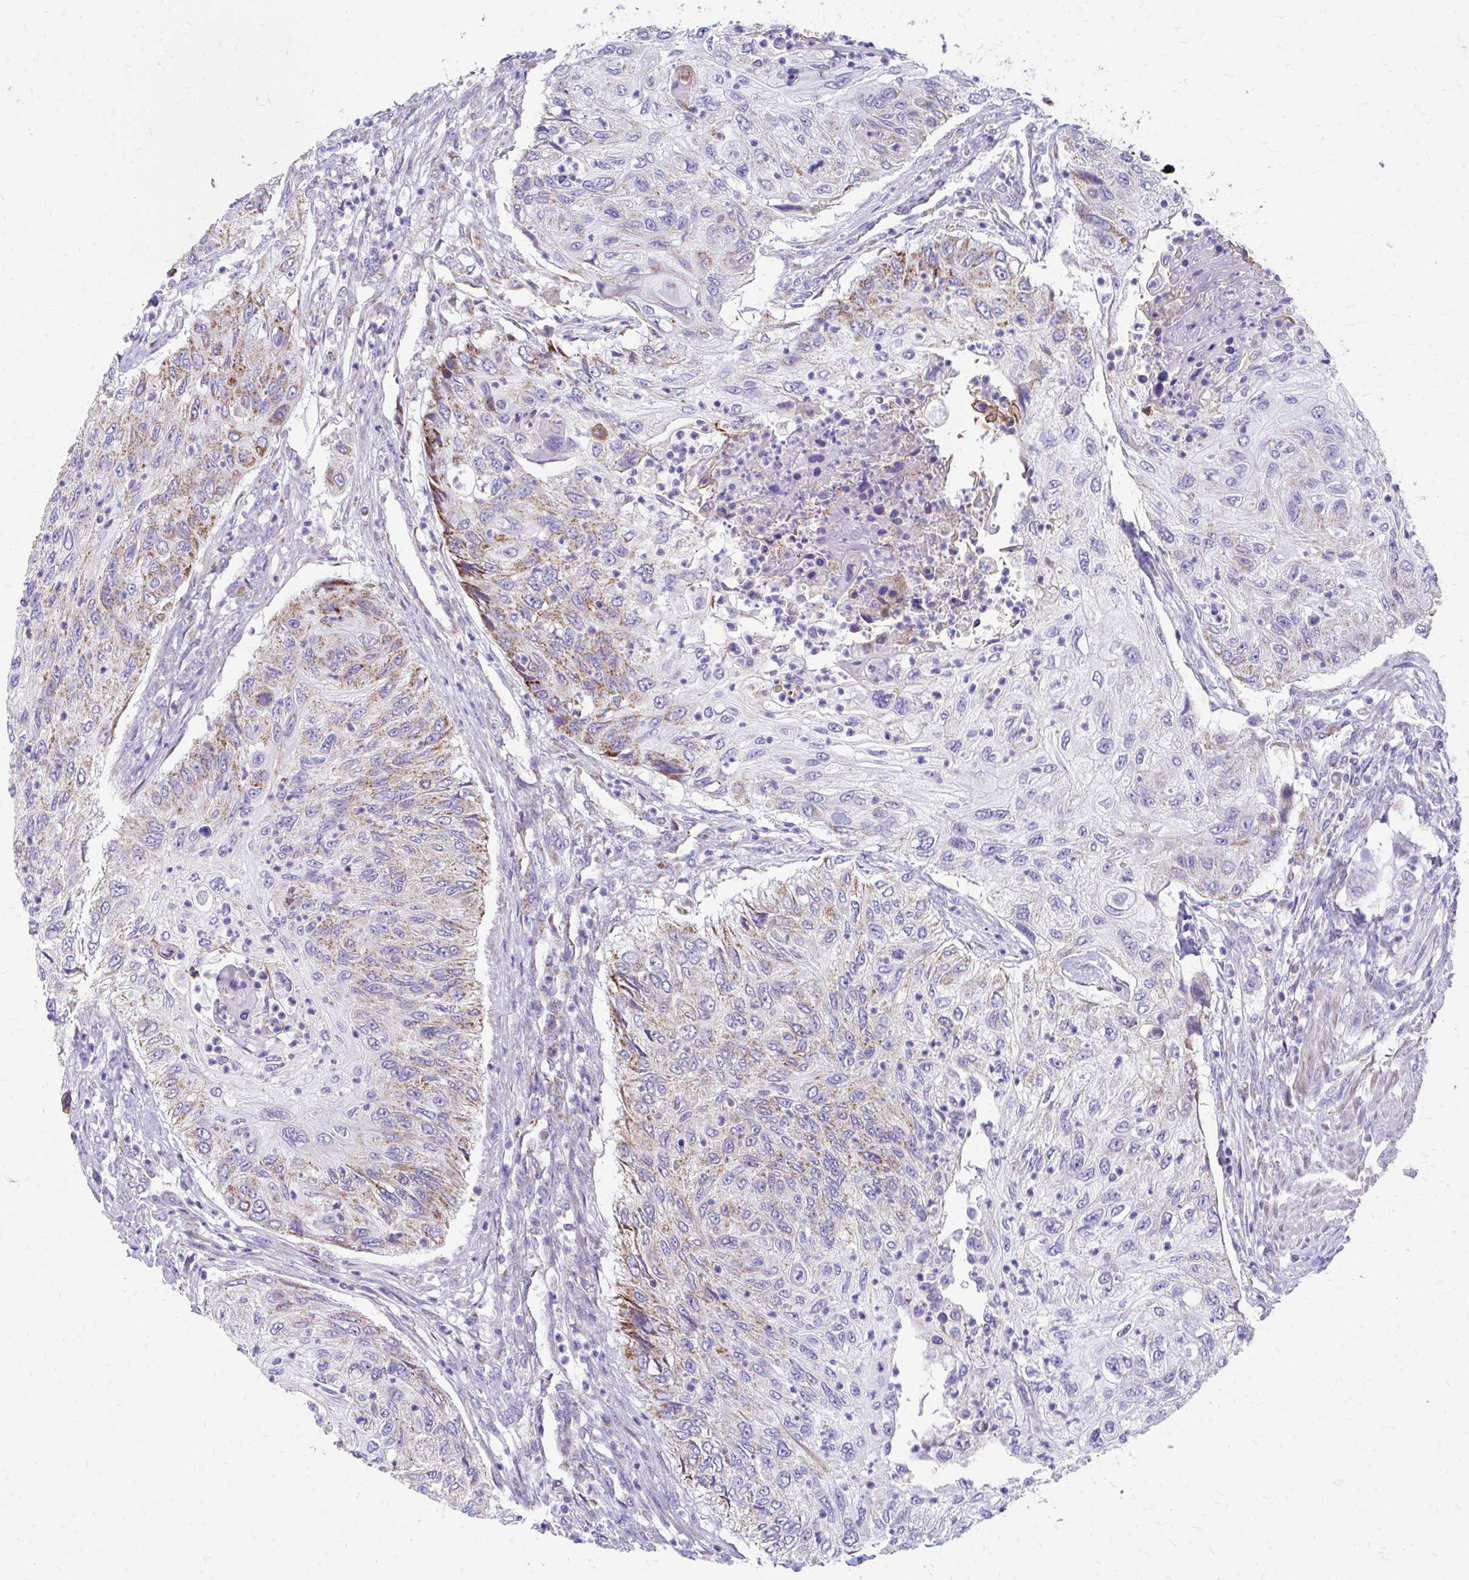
{"staining": {"intensity": "moderate", "quantity": "25%-75%", "location": "cytoplasmic/membranous"}, "tissue": "urothelial cancer", "cell_type": "Tumor cells", "image_type": "cancer", "snomed": [{"axis": "morphology", "description": "Urothelial carcinoma, High grade"}, {"axis": "topography", "description": "Urinary bladder"}], "caption": "Immunohistochemical staining of human urothelial cancer reveals medium levels of moderate cytoplasmic/membranous protein staining in about 25%-75% of tumor cells. The protein of interest is stained brown, and the nuclei are stained in blue (DAB IHC with brightfield microscopy, high magnification).", "gene": "MRPL19", "patient": {"sex": "female", "age": 60}}